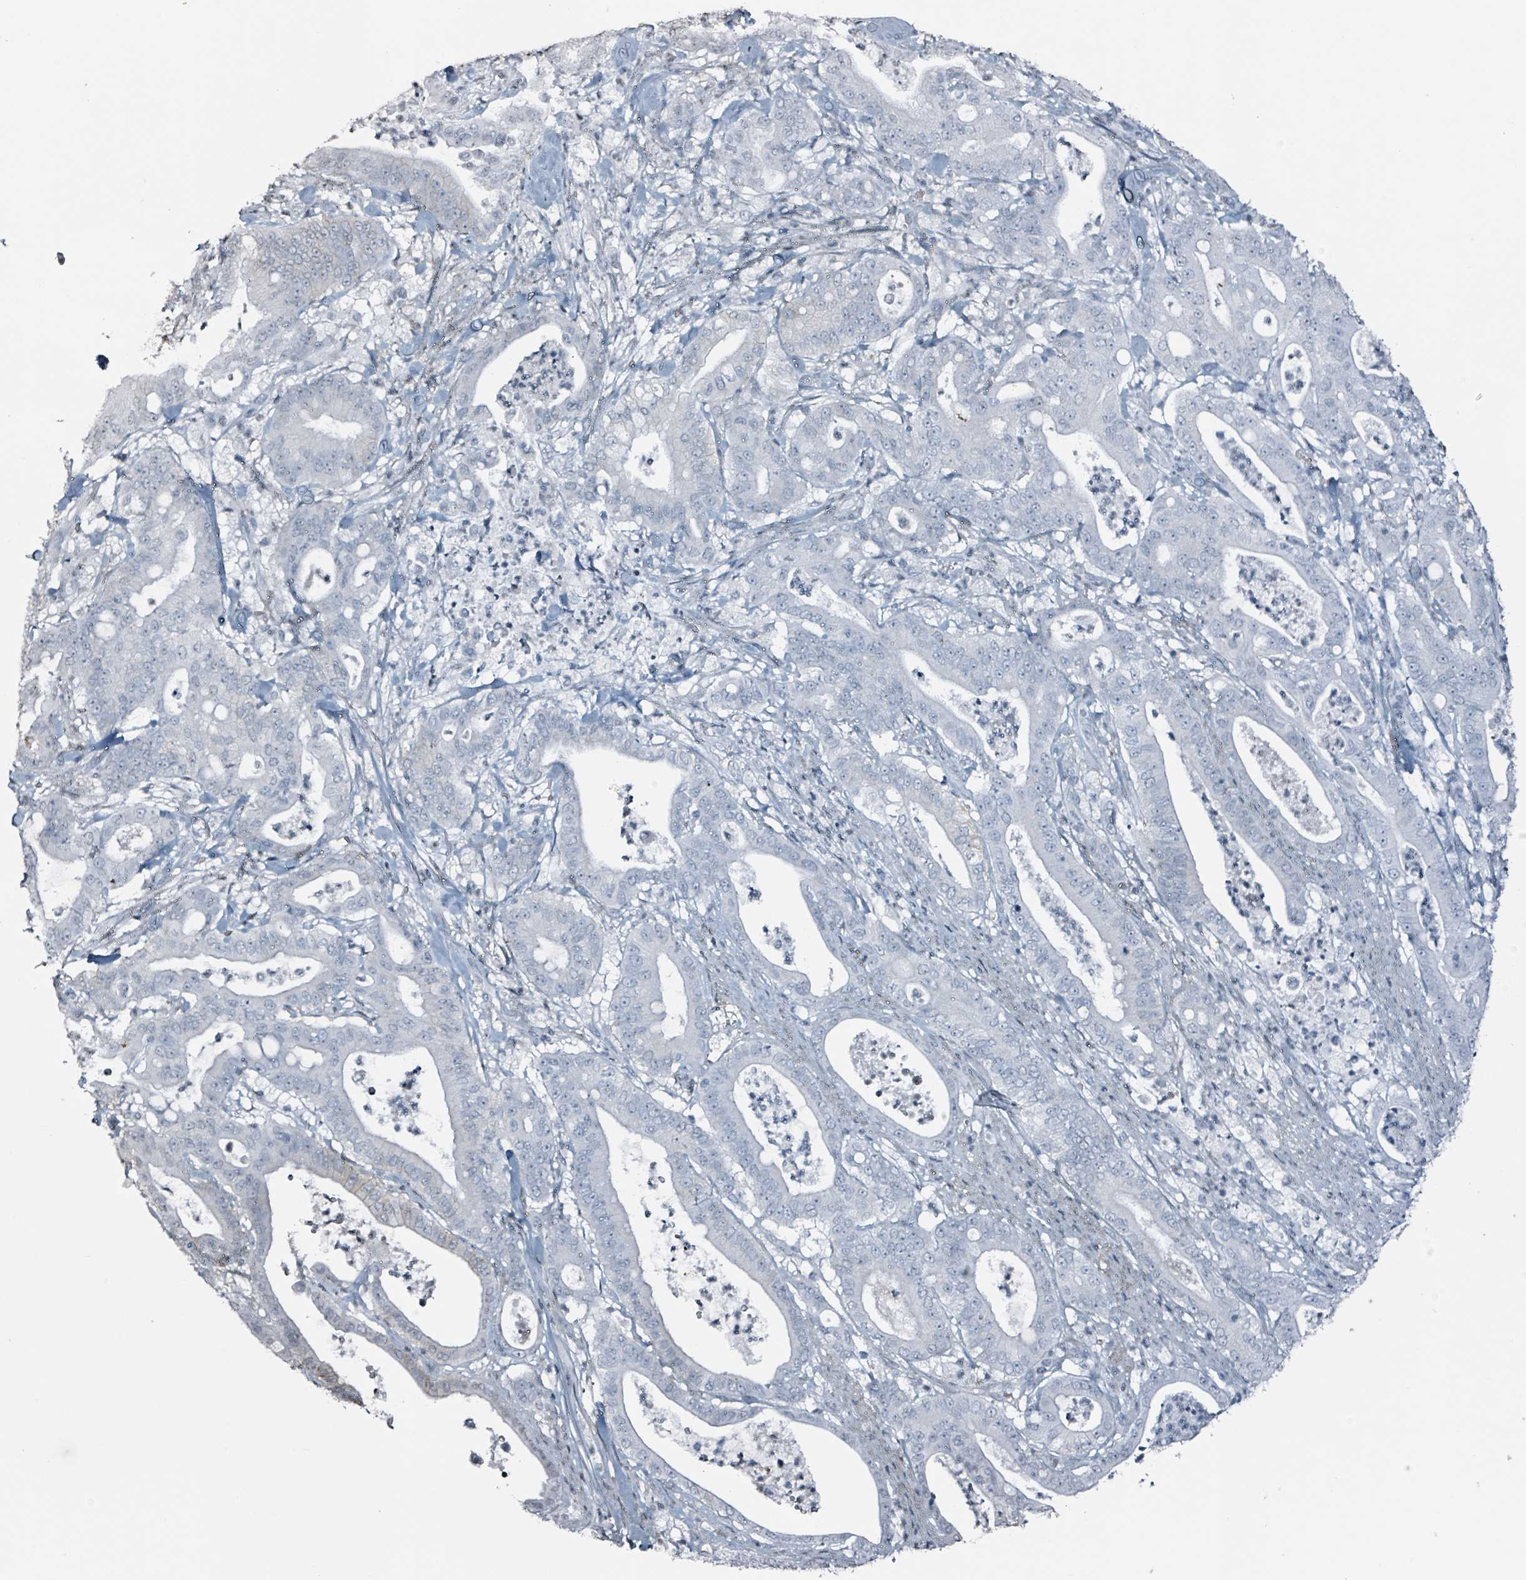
{"staining": {"intensity": "negative", "quantity": "none", "location": "none"}, "tissue": "pancreatic cancer", "cell_type": "Tumor cells", "image_type": "cancer", "snomed": [{"axis": "morphology", "description": "Adenocarcinoma, NOS"}, {"axis": "topography", "description": "Pancreas"}], "caption": "Tumor cells are negative for brown protein staining in adenocarcinoma (pancreatic).", "gene": "CA9", "patient": {"sex": "male", "age": 71}}